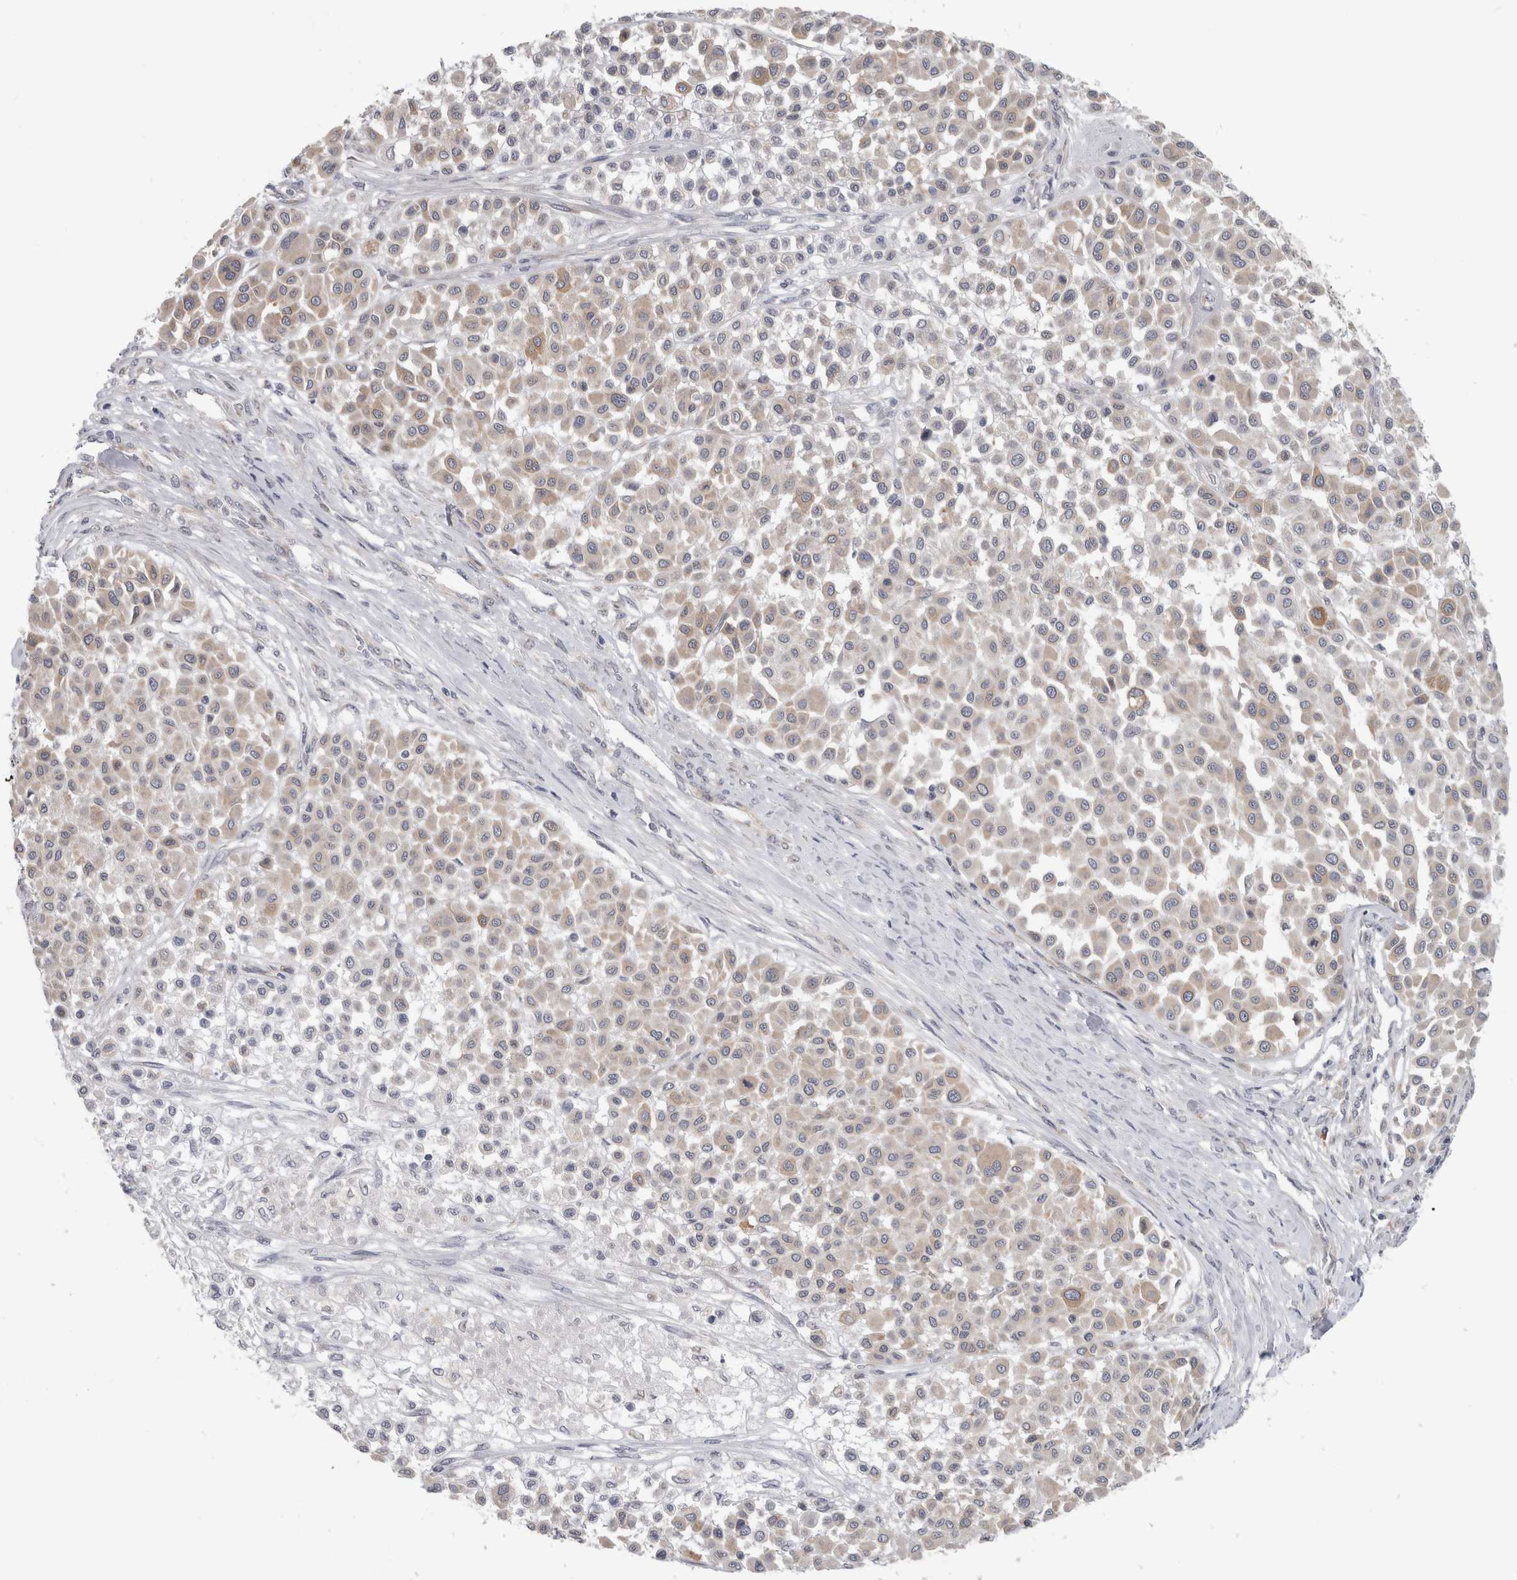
{"staining": {"intensity": "weak", "quantity": "<25%", "location": "cytoplasmic/membranous"}, "tissue": "melanoma", "cell_type": "Tumor cells", "image_type": "cancer", "snomed": [{"axis": "morphology", "description": "Malignant melanoma, Metastatic site"}, {"axis": "topography", "description": "Soft tissue"}], "caption": "High magnification brightfield microscopy of malignant melanoma (metastatic site) stained with DAB (brown) and counterstained with hematoxylin (blue): tumor cells show no significant expression. (Brightfield microscopy of DAB (3,3'-diaminobenzidine) immunohistochemistry at high magnification).", "gene": "TMEM242", "patient": {"sex": "male", "age": 41}}